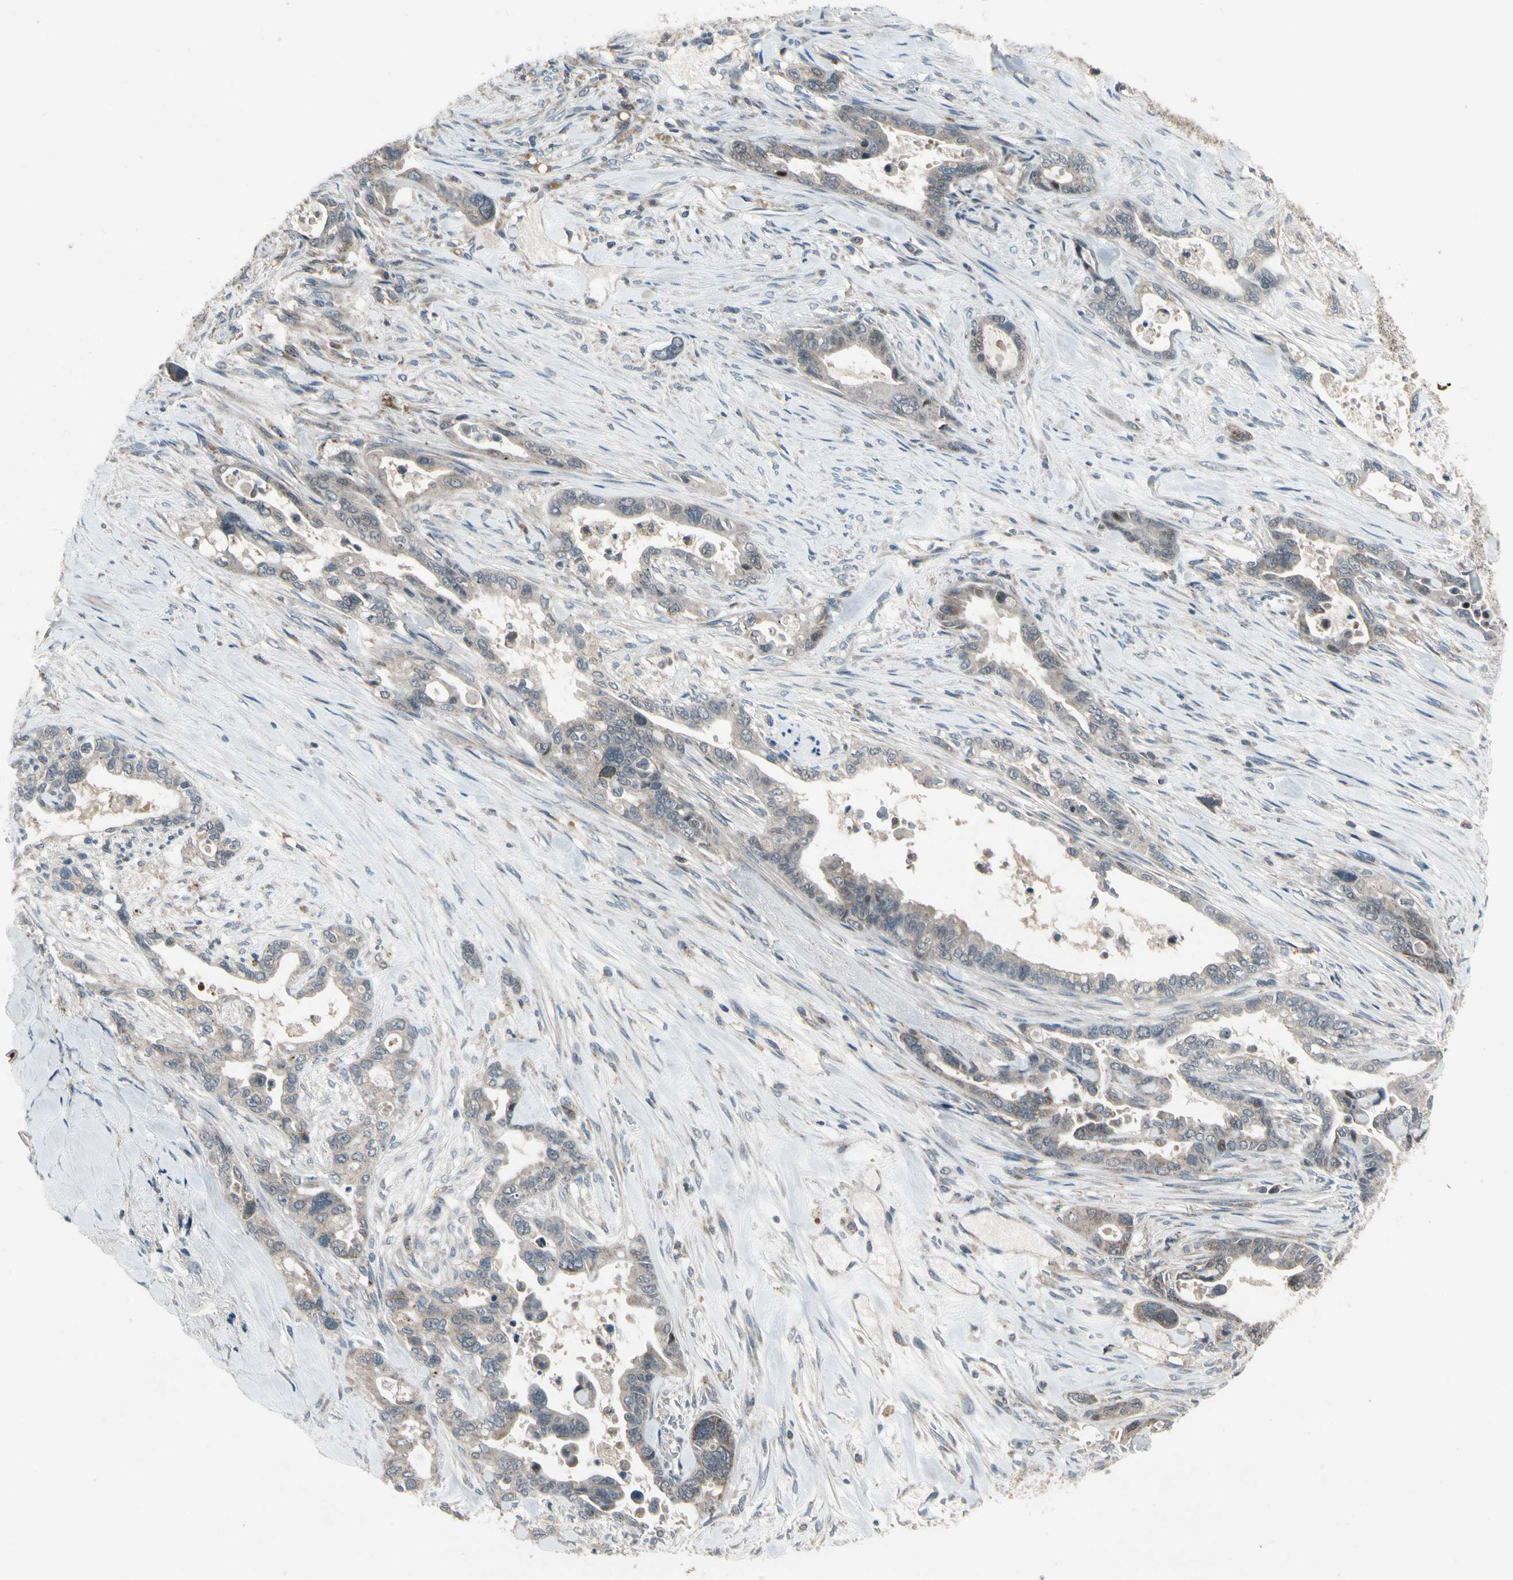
{"staining": {"intensity": "weak", "quantity": "25%-75%", "location": "cytoplasmic/membranous"}, "tissue": "pancreatic cancer", "cell_type": "Tumor cells", "image_type": "cancer", "snomed": [{"axis": "morphology", "description": "Adenocarcinoma, NOS"}, {"axis": "topography", "description": "Pancreas"}], "caption": "Brown immunohistochemical staining in pancreatic cancer (adenocarcinoma) displays weak cytoplasmic/membranous staining in about 25%-75% of tumor cells. (Stains: DAB in brown, nuclei in blue, Microscopy: brightfield microscopy at high magnification).", "gene": "NMI", "patient": {"sex": "male", "age": 70}}